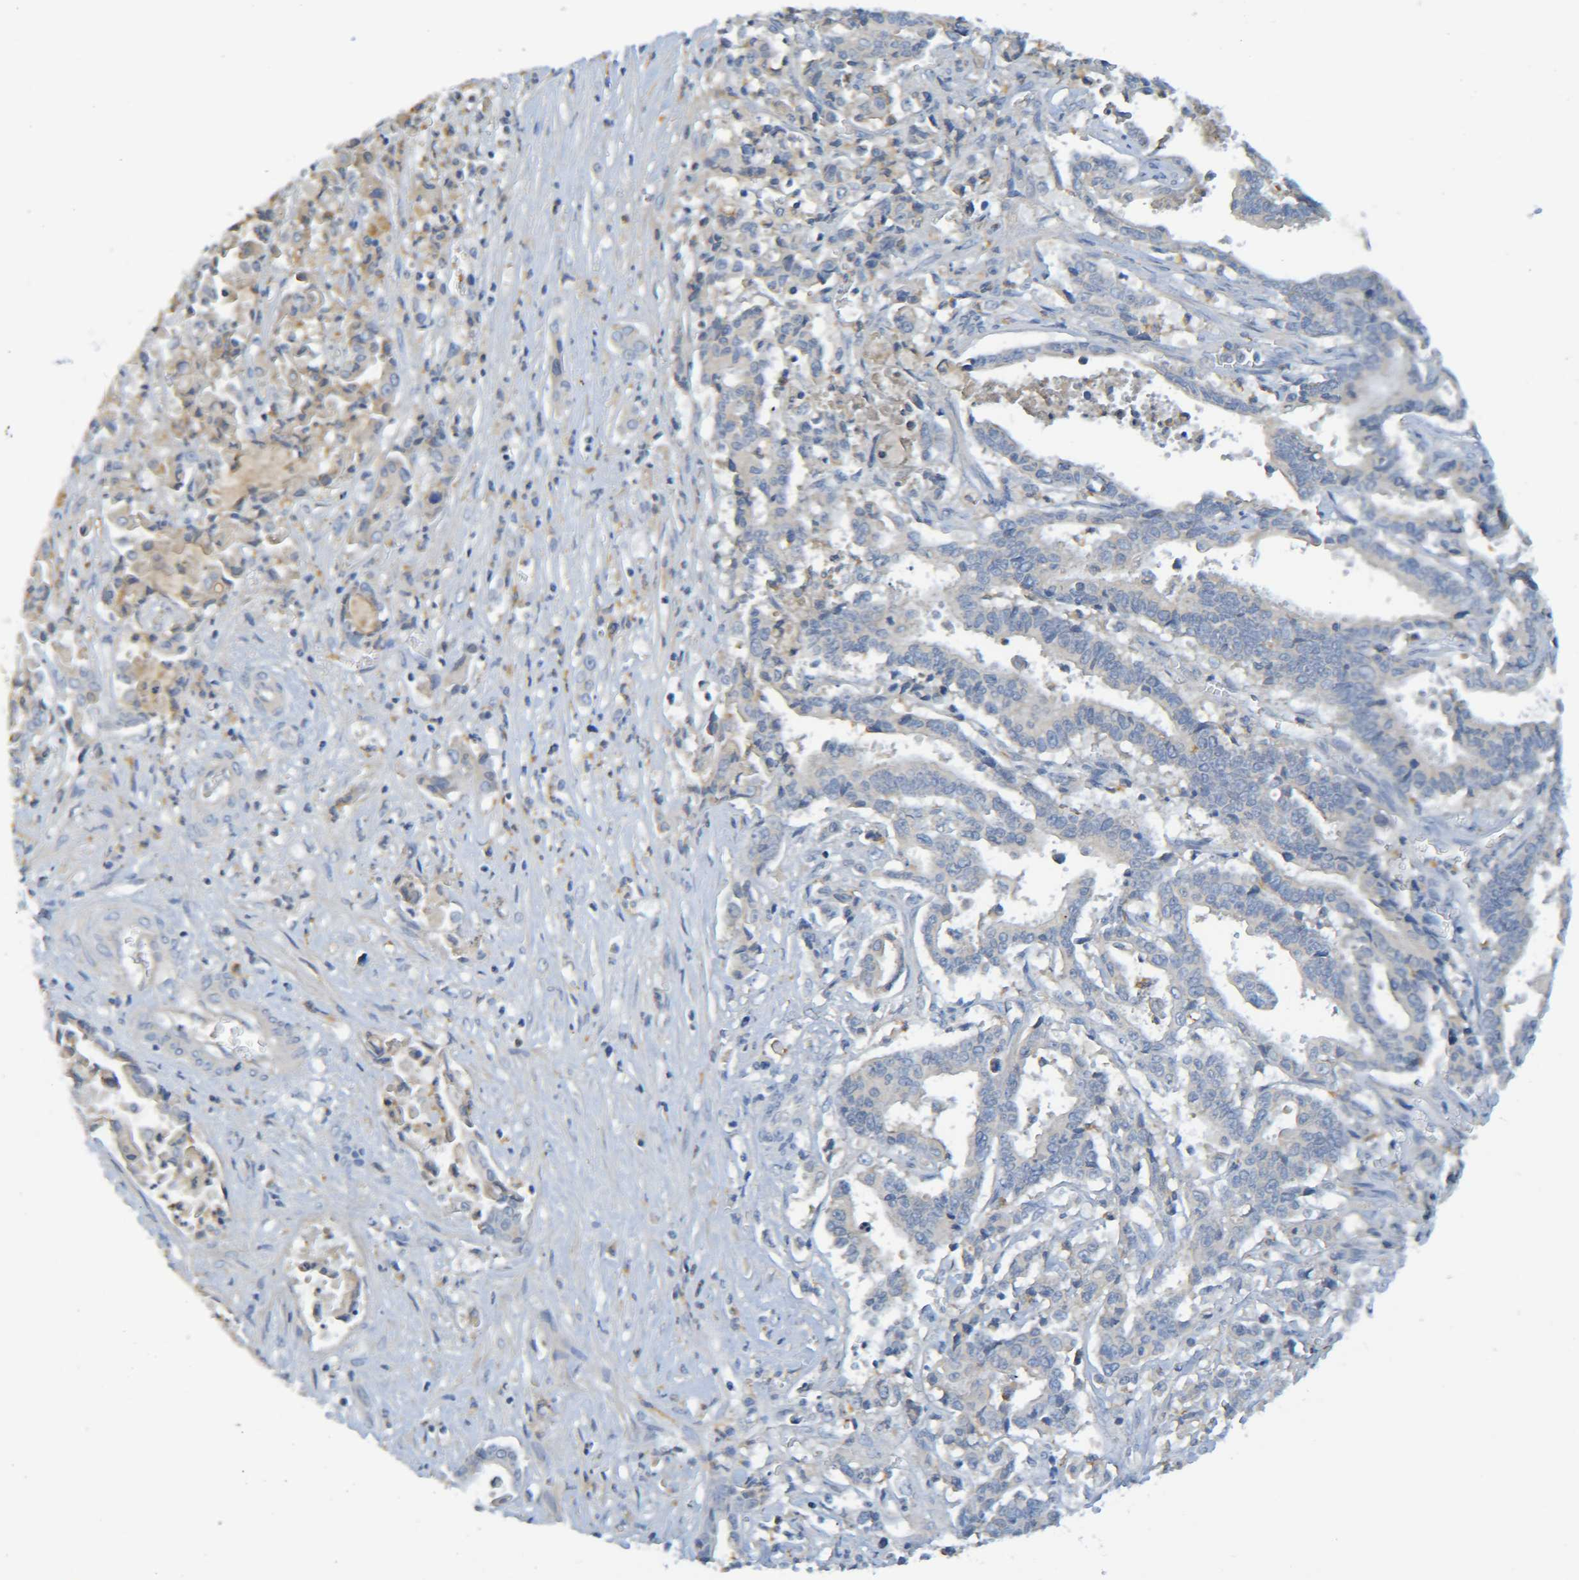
{"staining": {"intensity": "negative", "quantity": "none", "location": "none"}, "tissue": "liver cancer", "cell_type": "Tumor cells", "image_type": "cancer", "snomed": [{"axis": "morphology", "description": "Cholangiocarcinoma"}, {"axis": "topography", "description": "Liver"}], "caption": "A histopathology image of human liver cancer is negative for staining in tumor cells. (Stains: DAB IHC with hematoxylin counter stain, Microscopy: brightfield microscopy at high magnification).", "gene": "C1QA", "patient": {"sex": "male", "age": 57}}